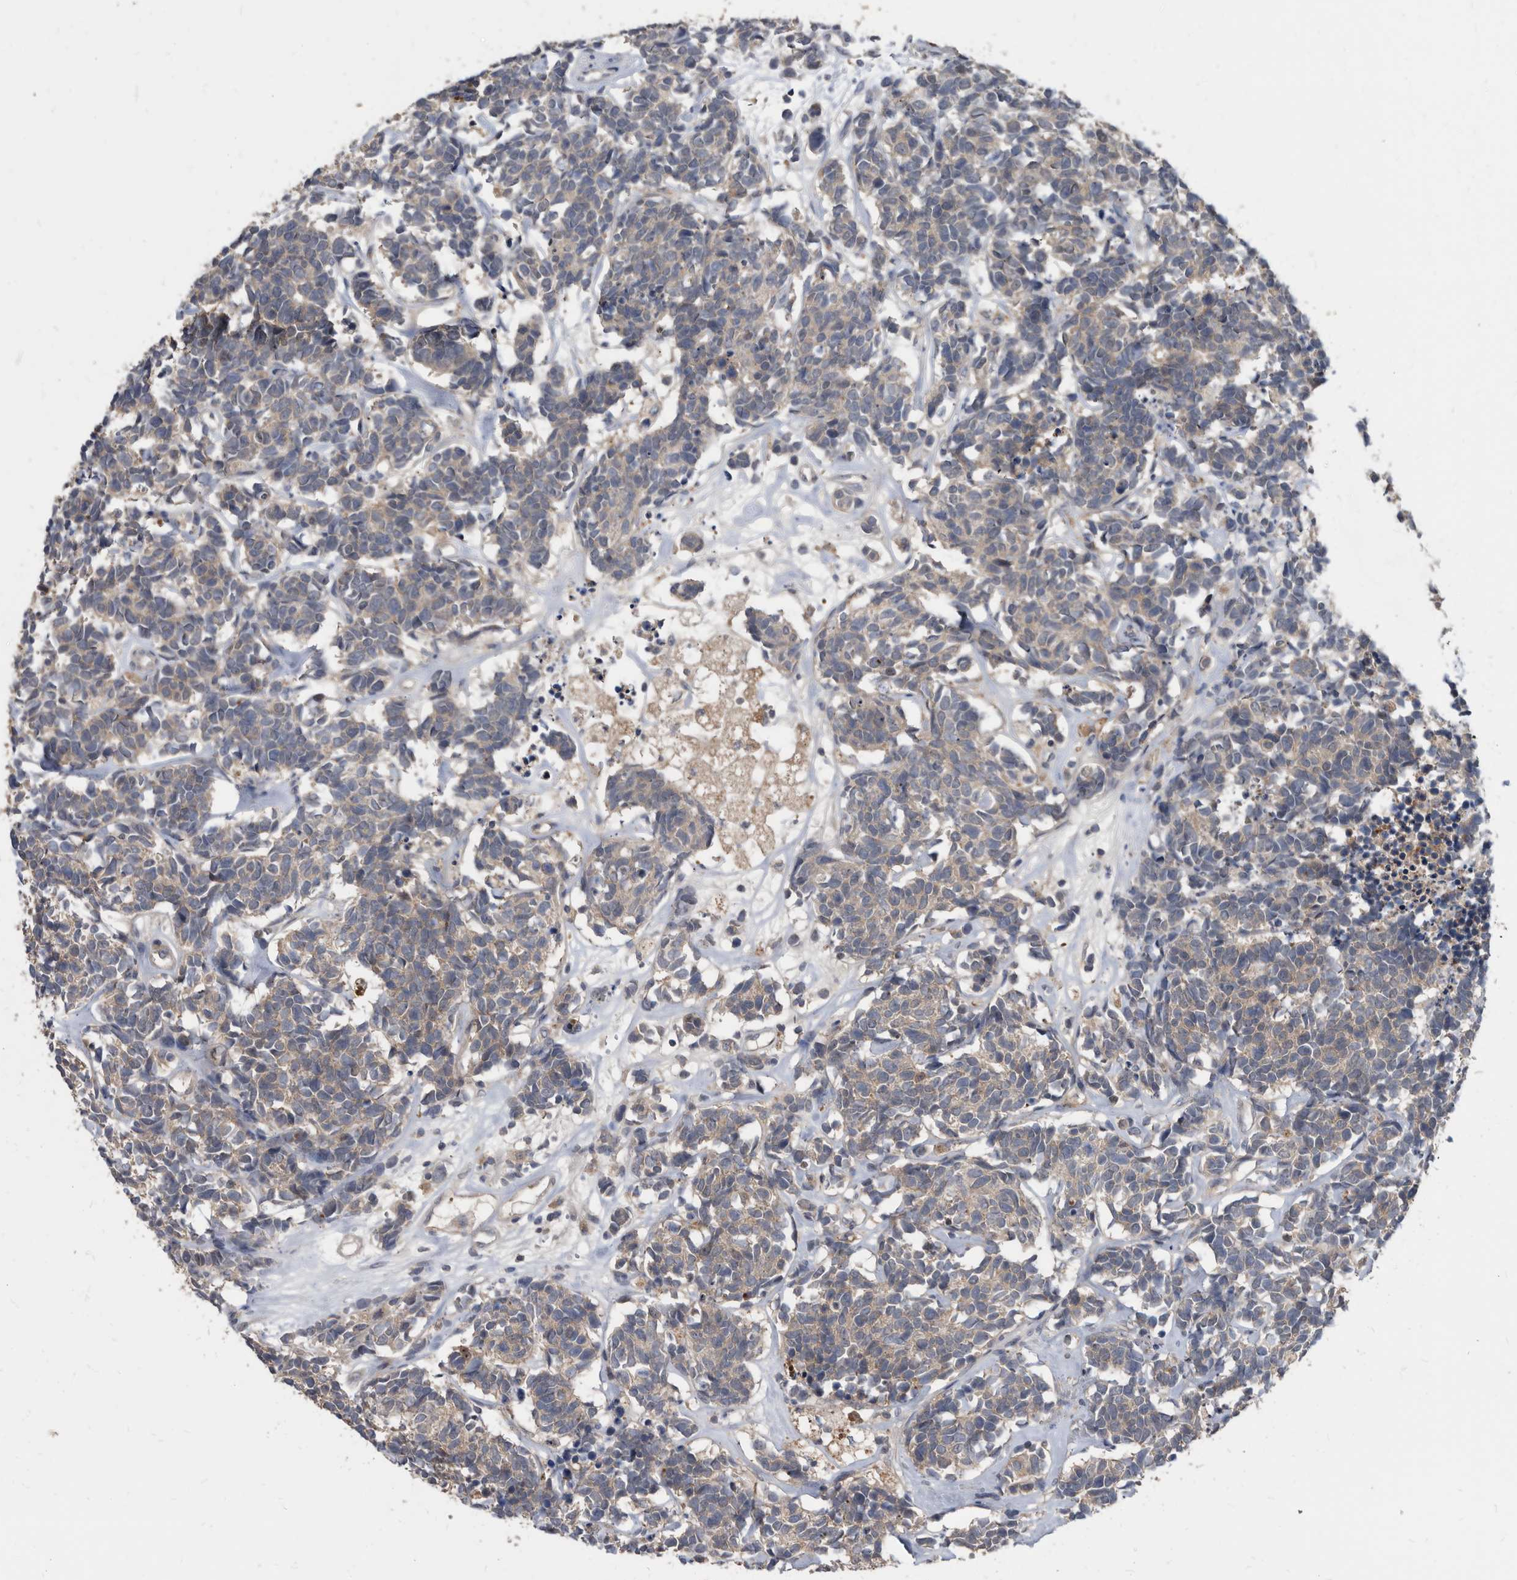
{"staining": {"intensity": "weak", "quantity": ">75%", "location": "cytoplasmic/membranous"}, "tissue": "carcinoid", "cell_type": "Tumor cells", "image_type": "cancer", "snomed": [{"axis": "morphology", "description": "Carcinoma, NOS"}, {"axis": "morphology", "description": "Carcinoid, malignant, NOS"}, {"axis": "topography", "description": "Urinary bladder"}], "caption": "Brown immunohistochemical staining in human carcinoid demonstrates weak cytoplasmic/membranous staining in about >75% of tumor cells.", "gene": "APEH", "patient": {"sex": "male", "age": 57}}